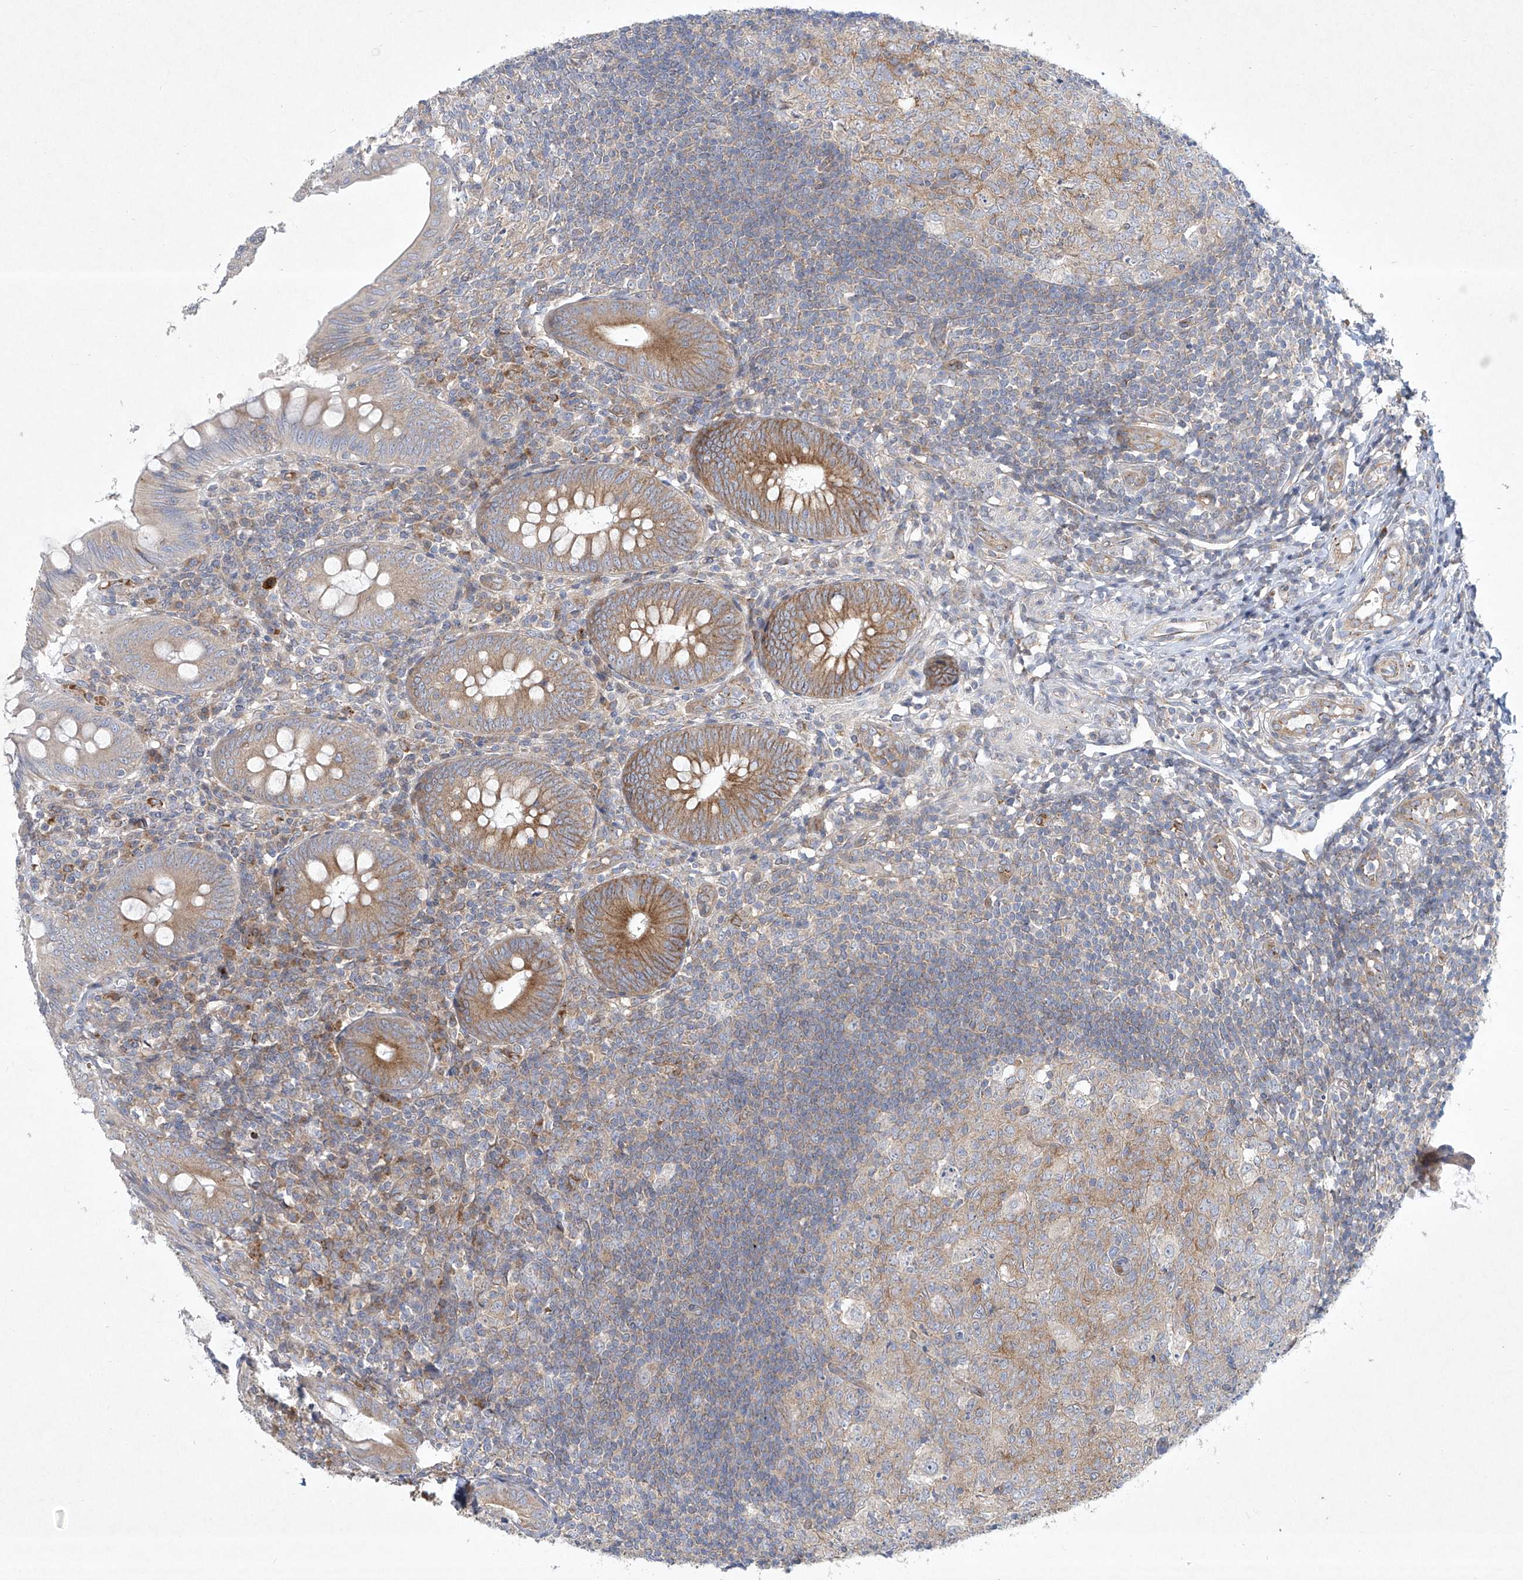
{"staining": {"intensity": "moderate", "quantity": ">75%", "location": "cytoplasmic/membranous"}, "tissue": "appendix", "cell_type": "Glandular cells", "image_type": "normal", "snomed": [{"axis": "morphology", "description": "Normal tissue, NOS"}, {"axis": "topography", "description": "Appendix"}], "caption": "Immunohistochemical staining of unremarkable human appendix reveals moderate cytoplasmic/membranous protein expression in approximately >75% of glandular cells.", "gene": "TJAP1", "patient": {"sex": "male", "age": 14}}